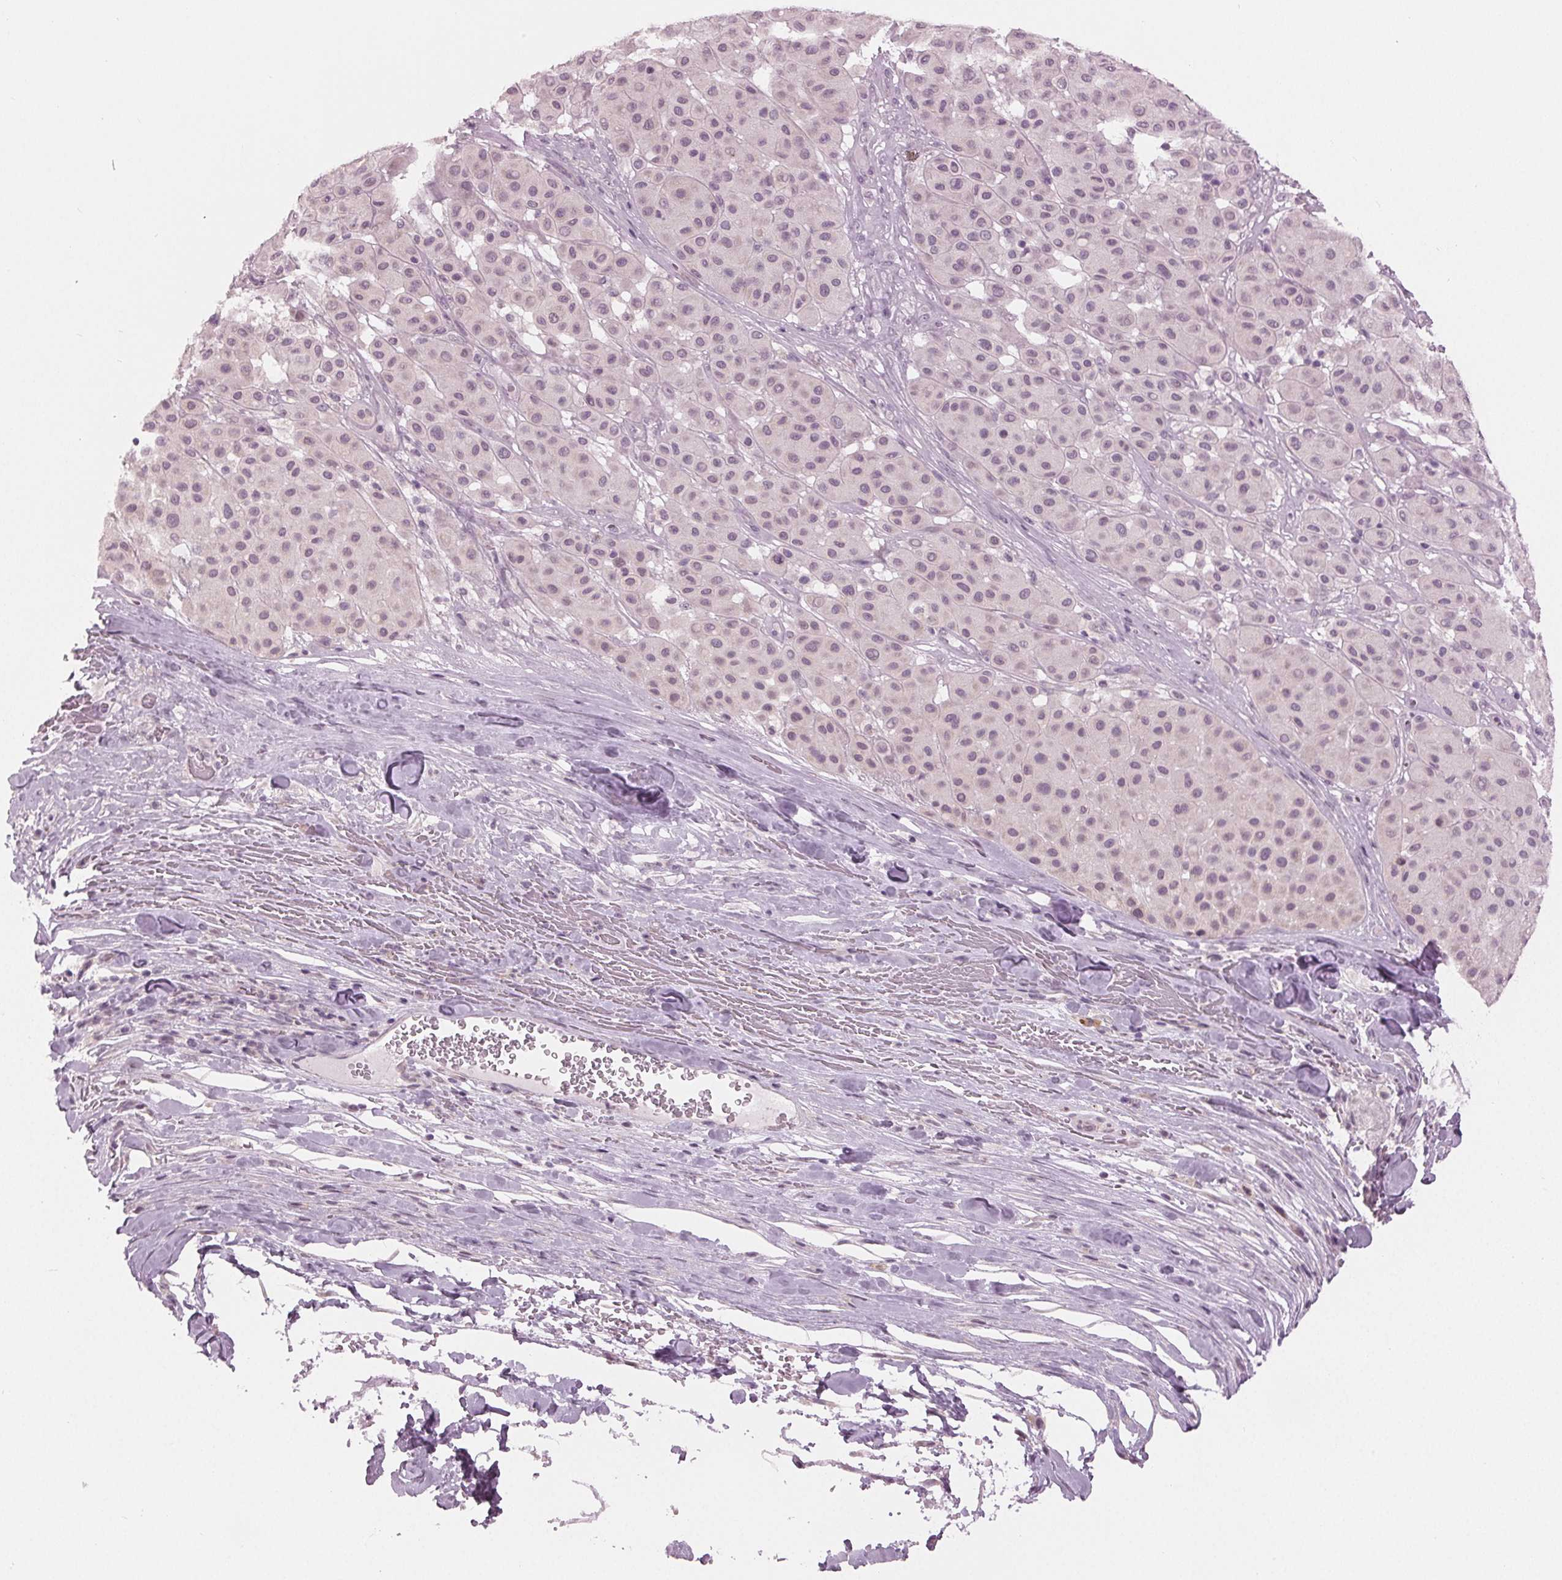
{"staining": {"intensity": "weak", "quantity": "<25%", "location": "nuclear"}, "tissue": "melanoma", "cell_type": "Tumor cells", "image_type": "cancer", "snomed": [{"axis": "morphology", "description": "Malignant melanoma, Metastatic site"}, {"axis": "topography", "description": "Smooth muscle"}], "caption": "Photomicrograph shows no protein expression in tumor cells of melanoma tissue.", "gene": "PRAP1", "patient": {"sex": "male", "age": 41}}